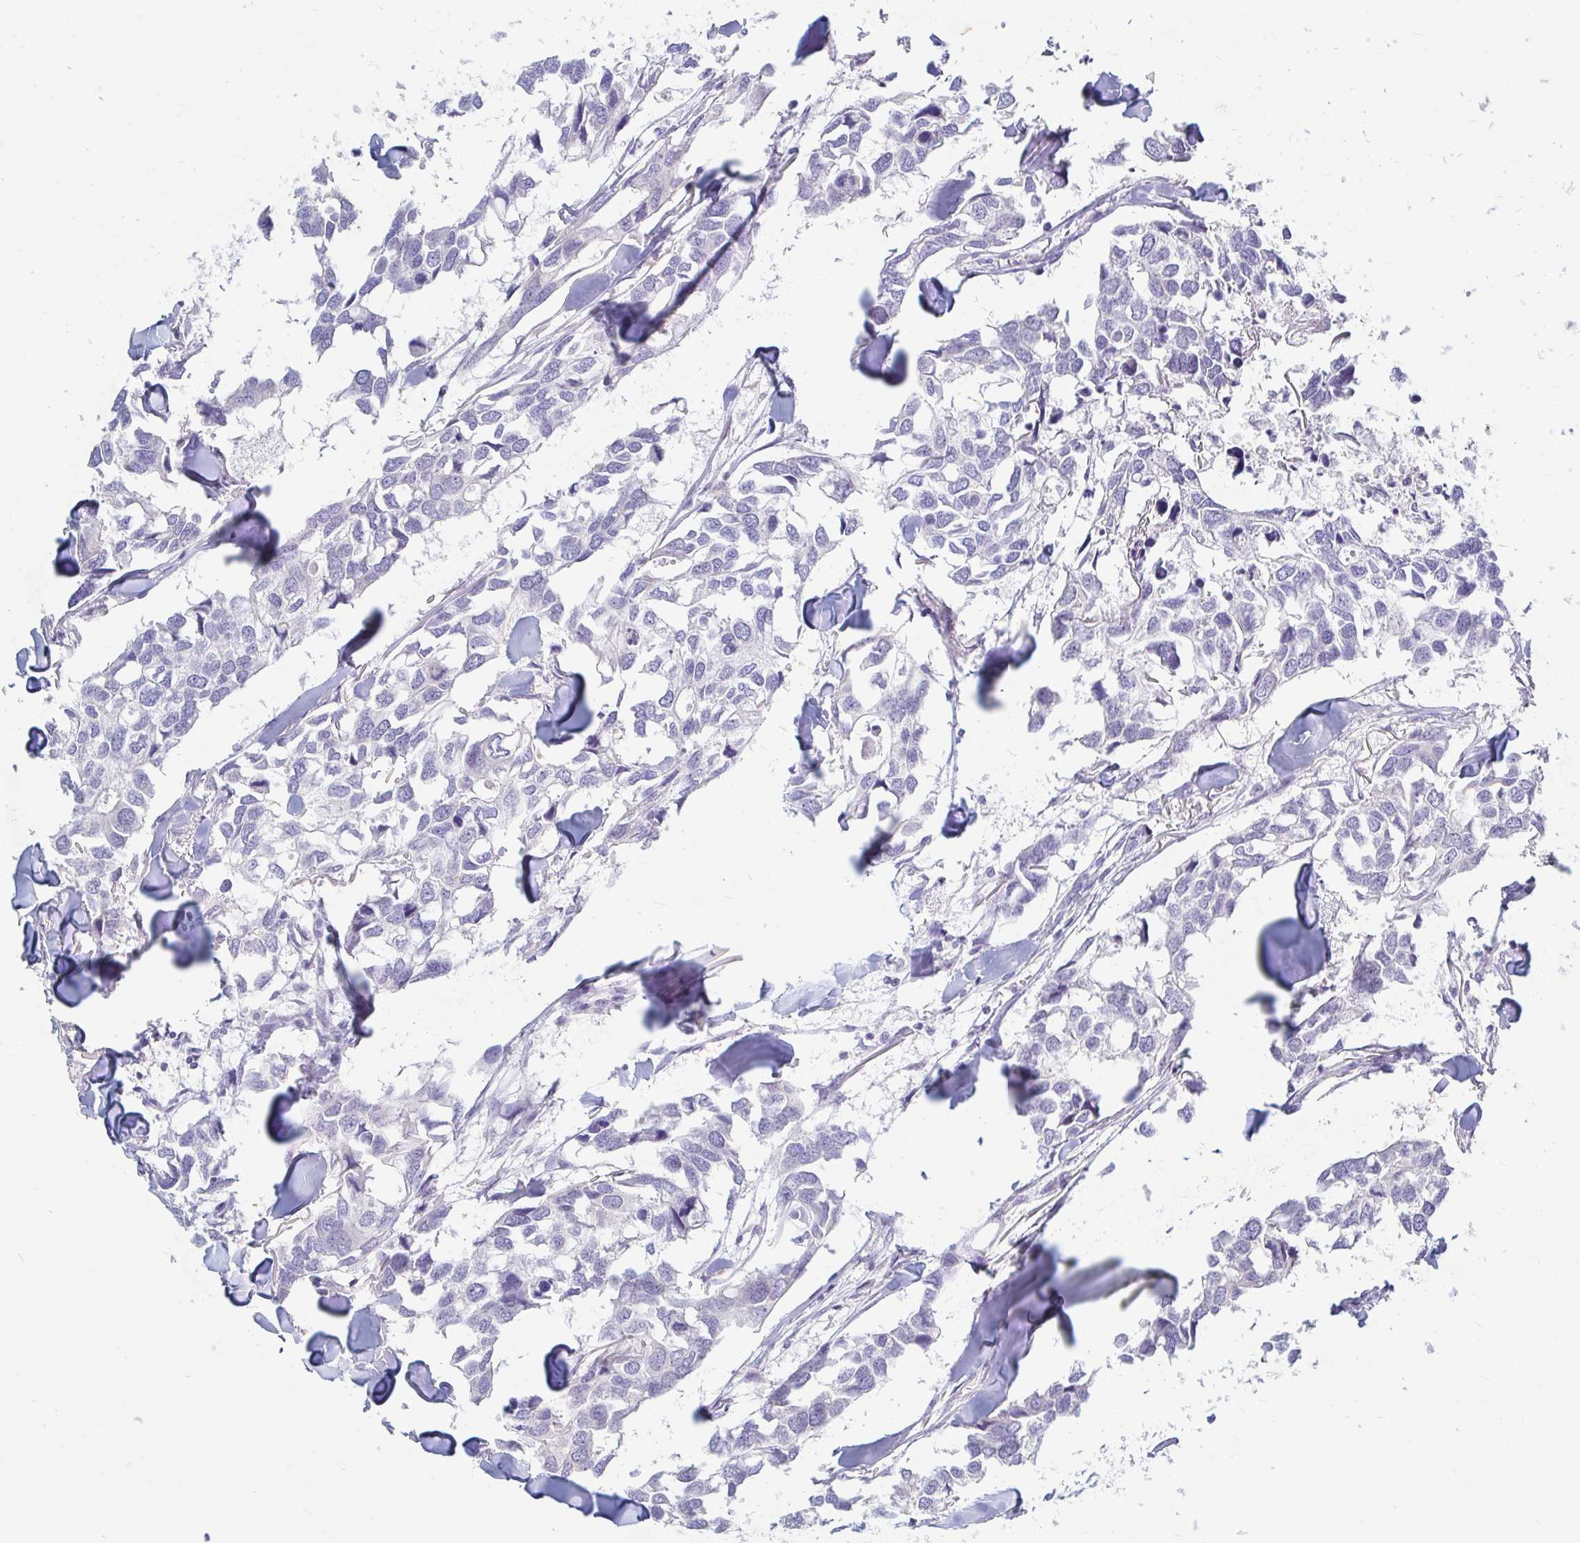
{"staining": {"intensity": "negative", "quantity": "none", "location": "none"}, "tissue": "breast cancer", "cell_type": "Tumor cells", "image_type": "cancer", "snomed": [{"axis": "morphology", "description": "Duct carcinoma"}, {"axis": "topography", "description": "Breast"}], "caption": "Immunohistochemistry image of neoplastic tissue: human breast cancer stained with DAB reveals no significant protein staining in tumor cells. (Brightfield microscopy of DAB (3,3'-diaminobenzidine) IHC at high magnification).", "gene": "ADH1A", "patient": {"sex": "female", "age": 83}}